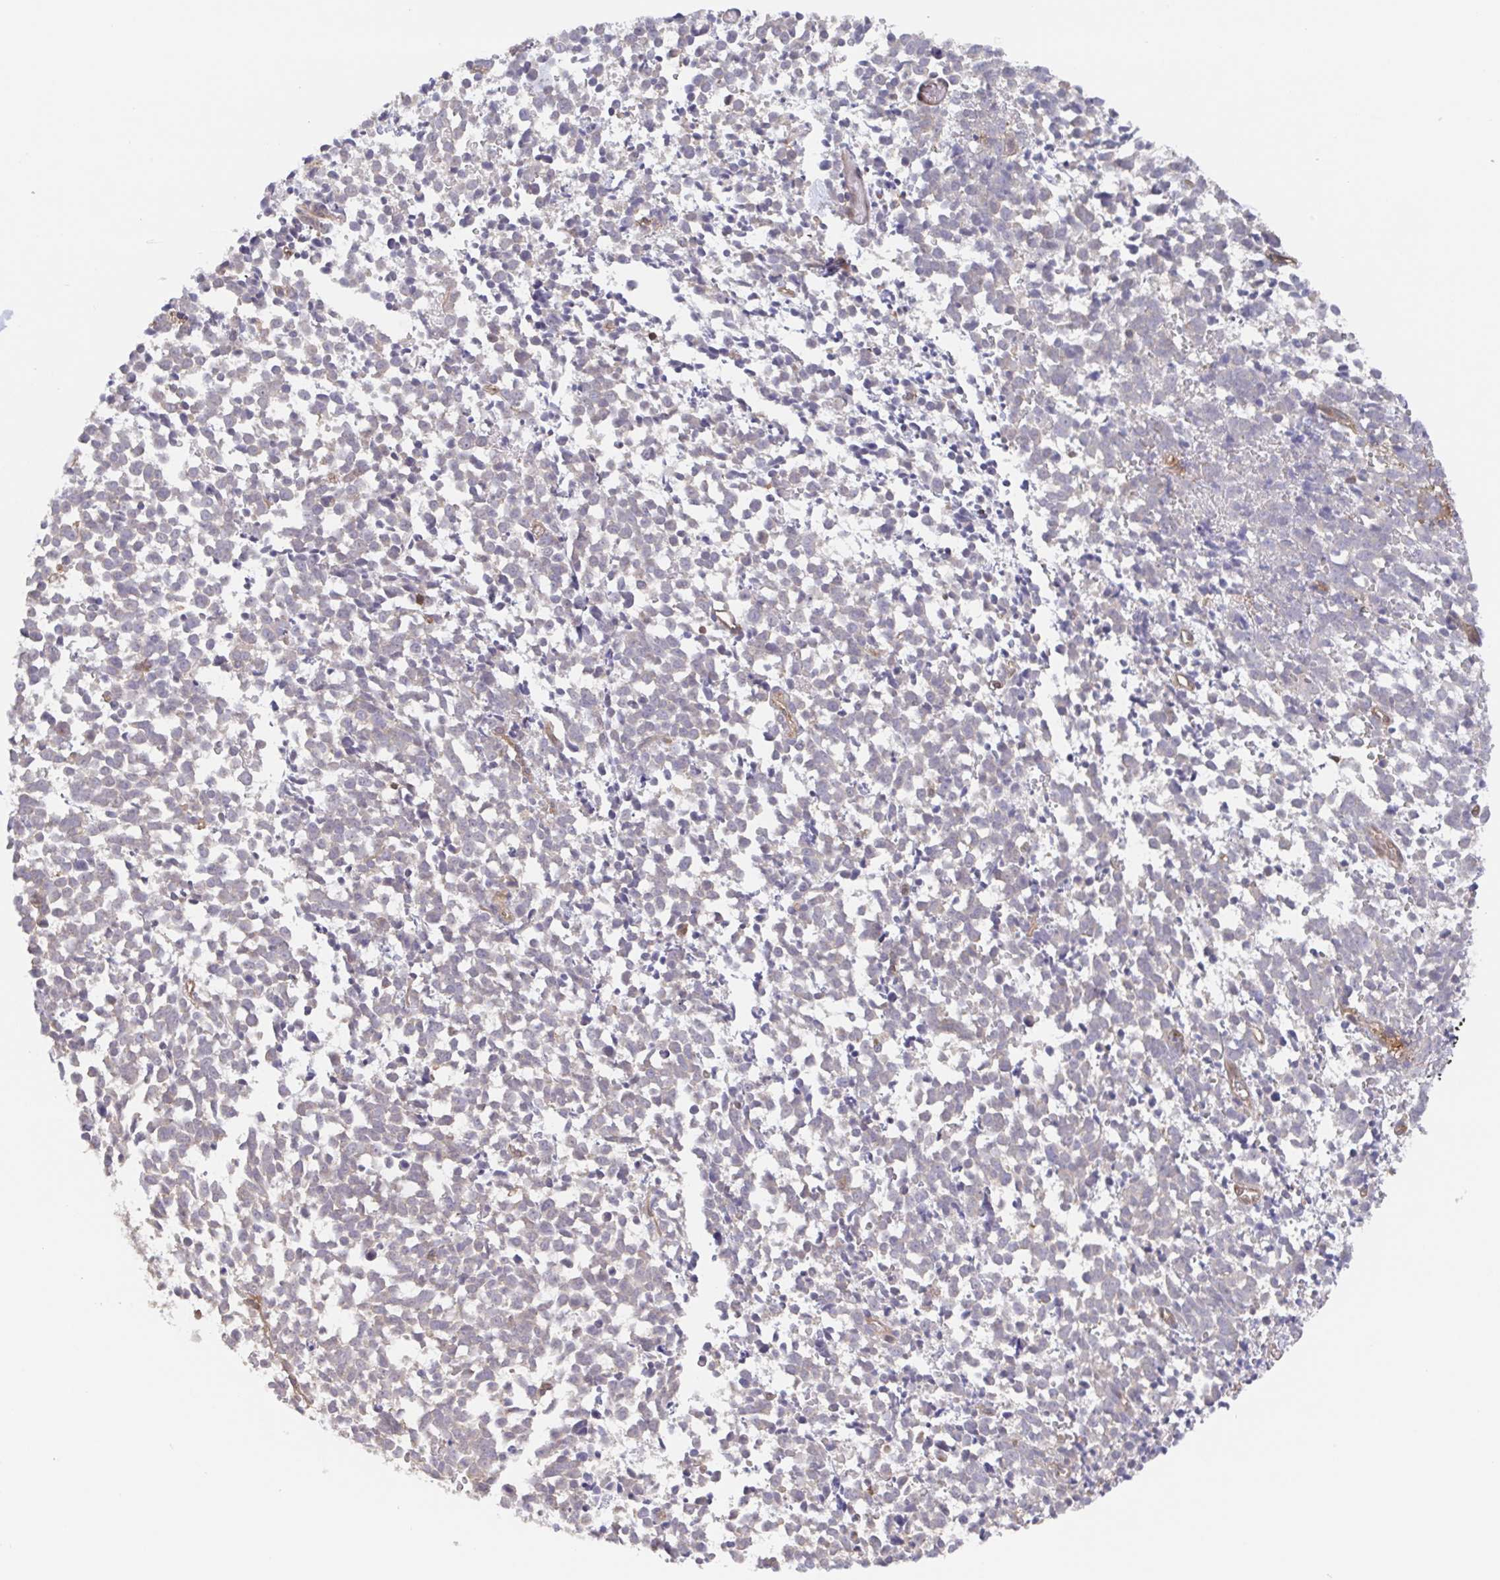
{"staining": {"intensity": "negative", "quantity": "none", "location": "none"}, "tissue": "melanoma", "cell_type": "Tumor cells", "image_type": "cancer", "snomed": [{"axis": "morphology", "description": "Malignant melanoma, NOS"}, {"axis": "topography", "description": "Skin"}], "caption": "The histopathology image shows no staining of tumor cells in melanoma. Nuclei are stained in blue.", "gene": "AGFG2", "patient": {"sex": "female", "age": 70}}